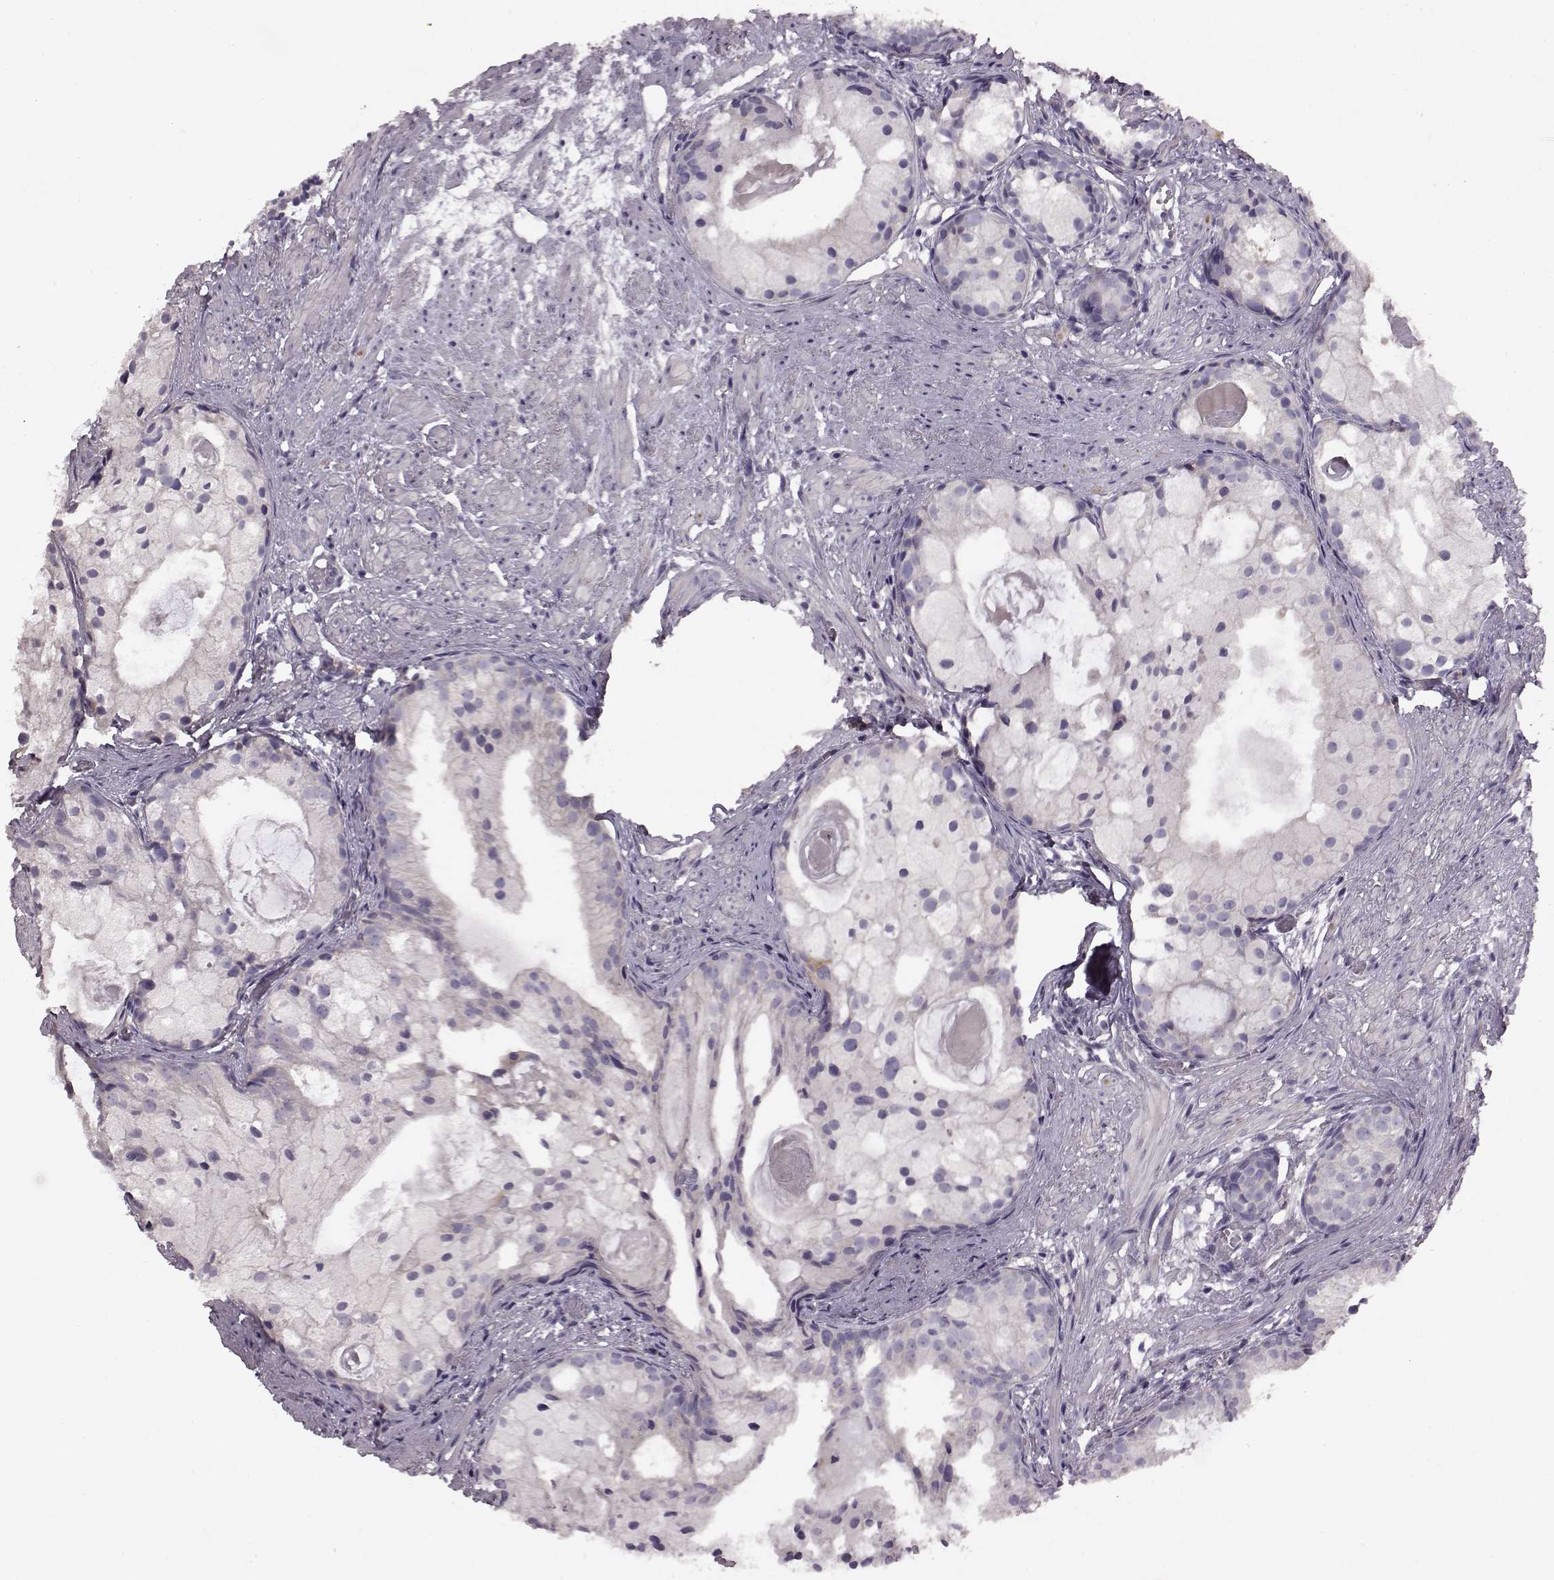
{"staining": {"intensity": "negative", "quantity": "none", "location": "none"}, "tissue": "prostate cancer", "cell_type": "Tumor cells", "image_type": "cancer", "snomed": [{"axis": "morphology", "description": "Adenocarcinoma, High grade"}, {"axis": "topography", "description": "Prostate"}], "caption": "An image of human adenocarcinoma (high-grade) (prostate) is negative for staining in tumor cells. (Stains: DAB (3,3'-diaminobenzidine) immunohistochemistry with hematoxylin counter stain, Microscopy: brightfield microscopy at high magnification).", "gene": "ADGRG2", "patient": {"sex": "male", "age": 85}}